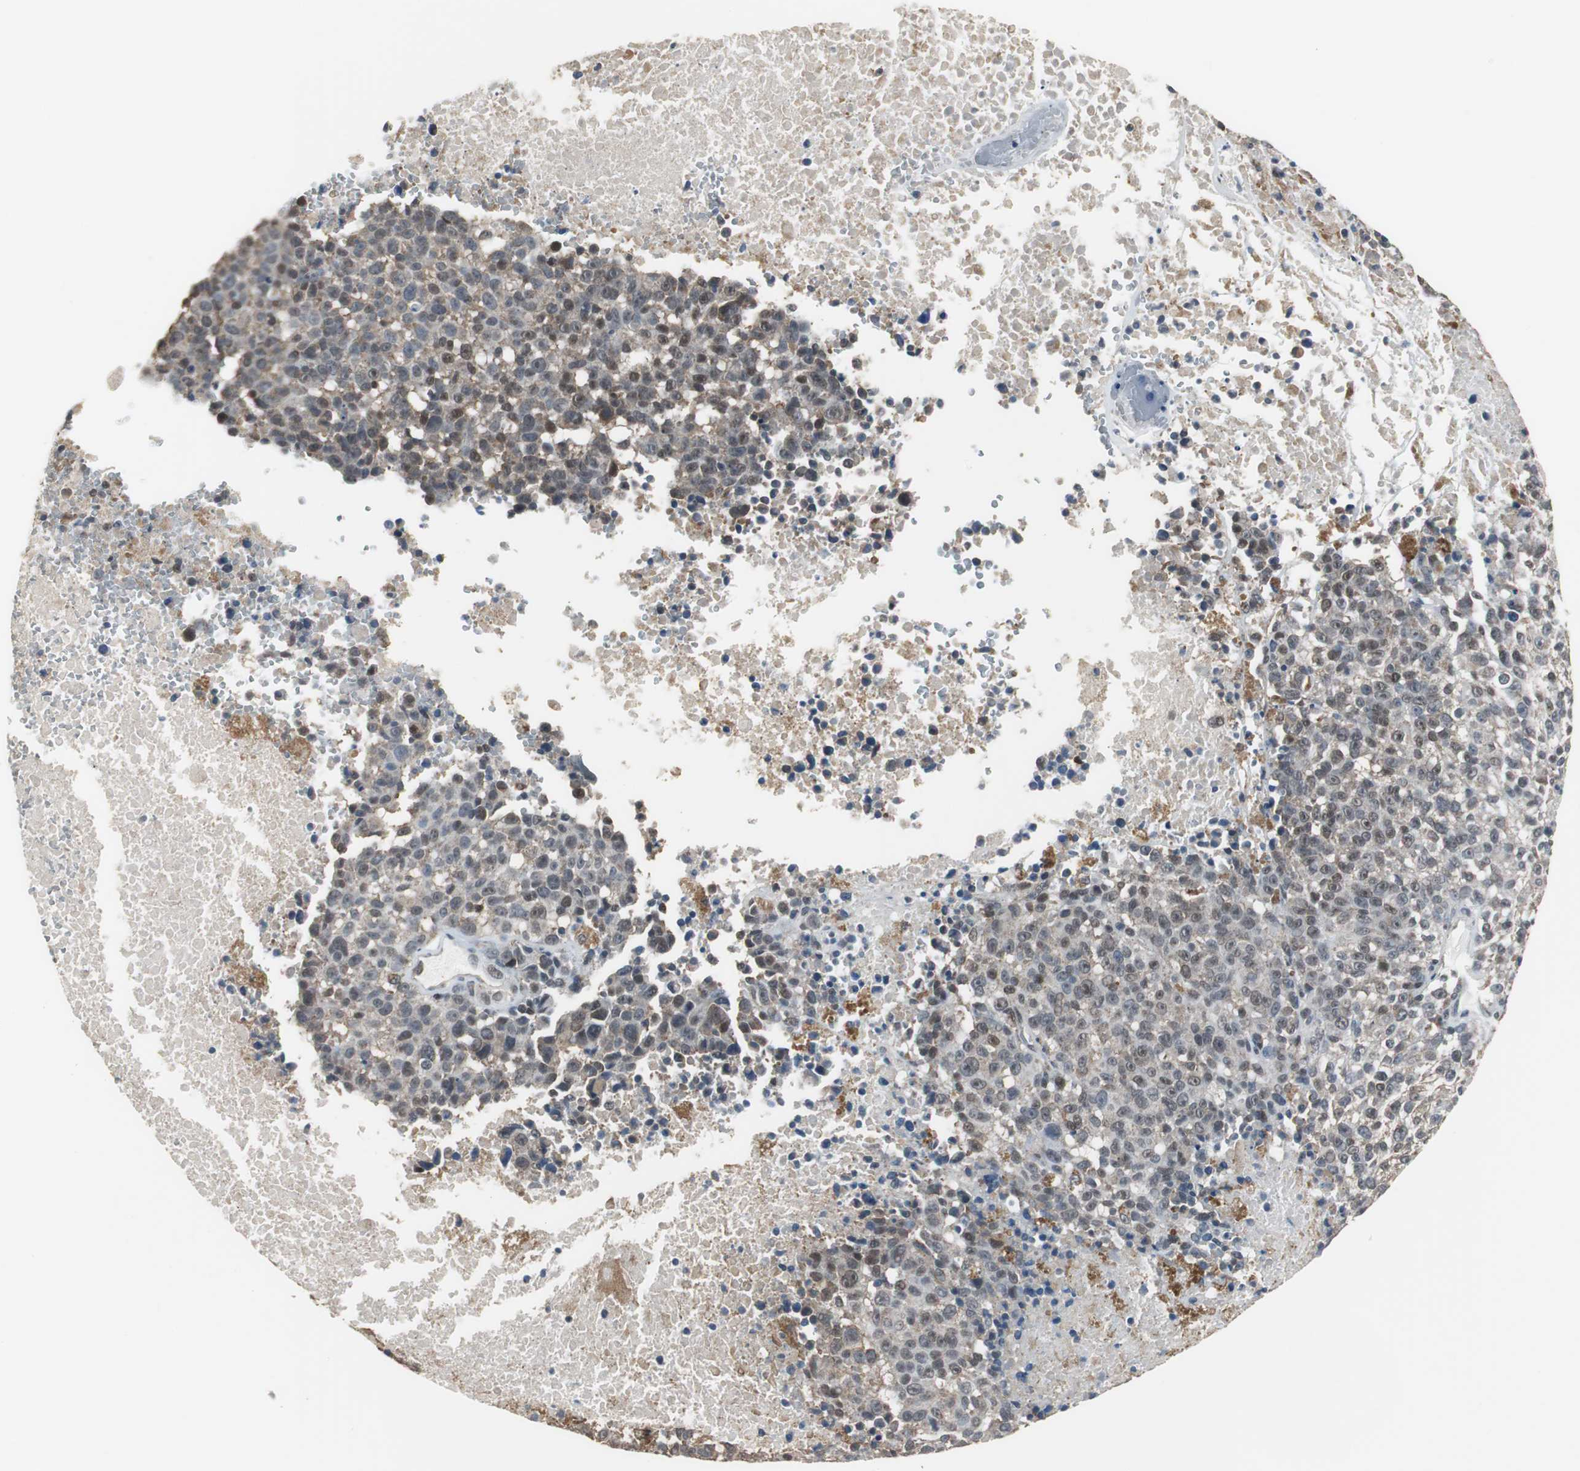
{"staining": {"intensity": "weak", "quantity": "25%-75%", "location": "nuclear"}, "tissue": "melanoma", "cell_type": "Tumor cells", "image_type": "cancer", "snomed": [{"axis": "morphology", "description": "Malignant melanoma, Metastatic site"}, {"axis": "topography", "description": "Cerebral cortex"}], "caption": "Tumor cells show low levels of weak nuclear positivity in approximately 25%-75% of cells in human melanoma.", "gene": "ZHX2", "patient": {"sex": "female", "age": 52}}